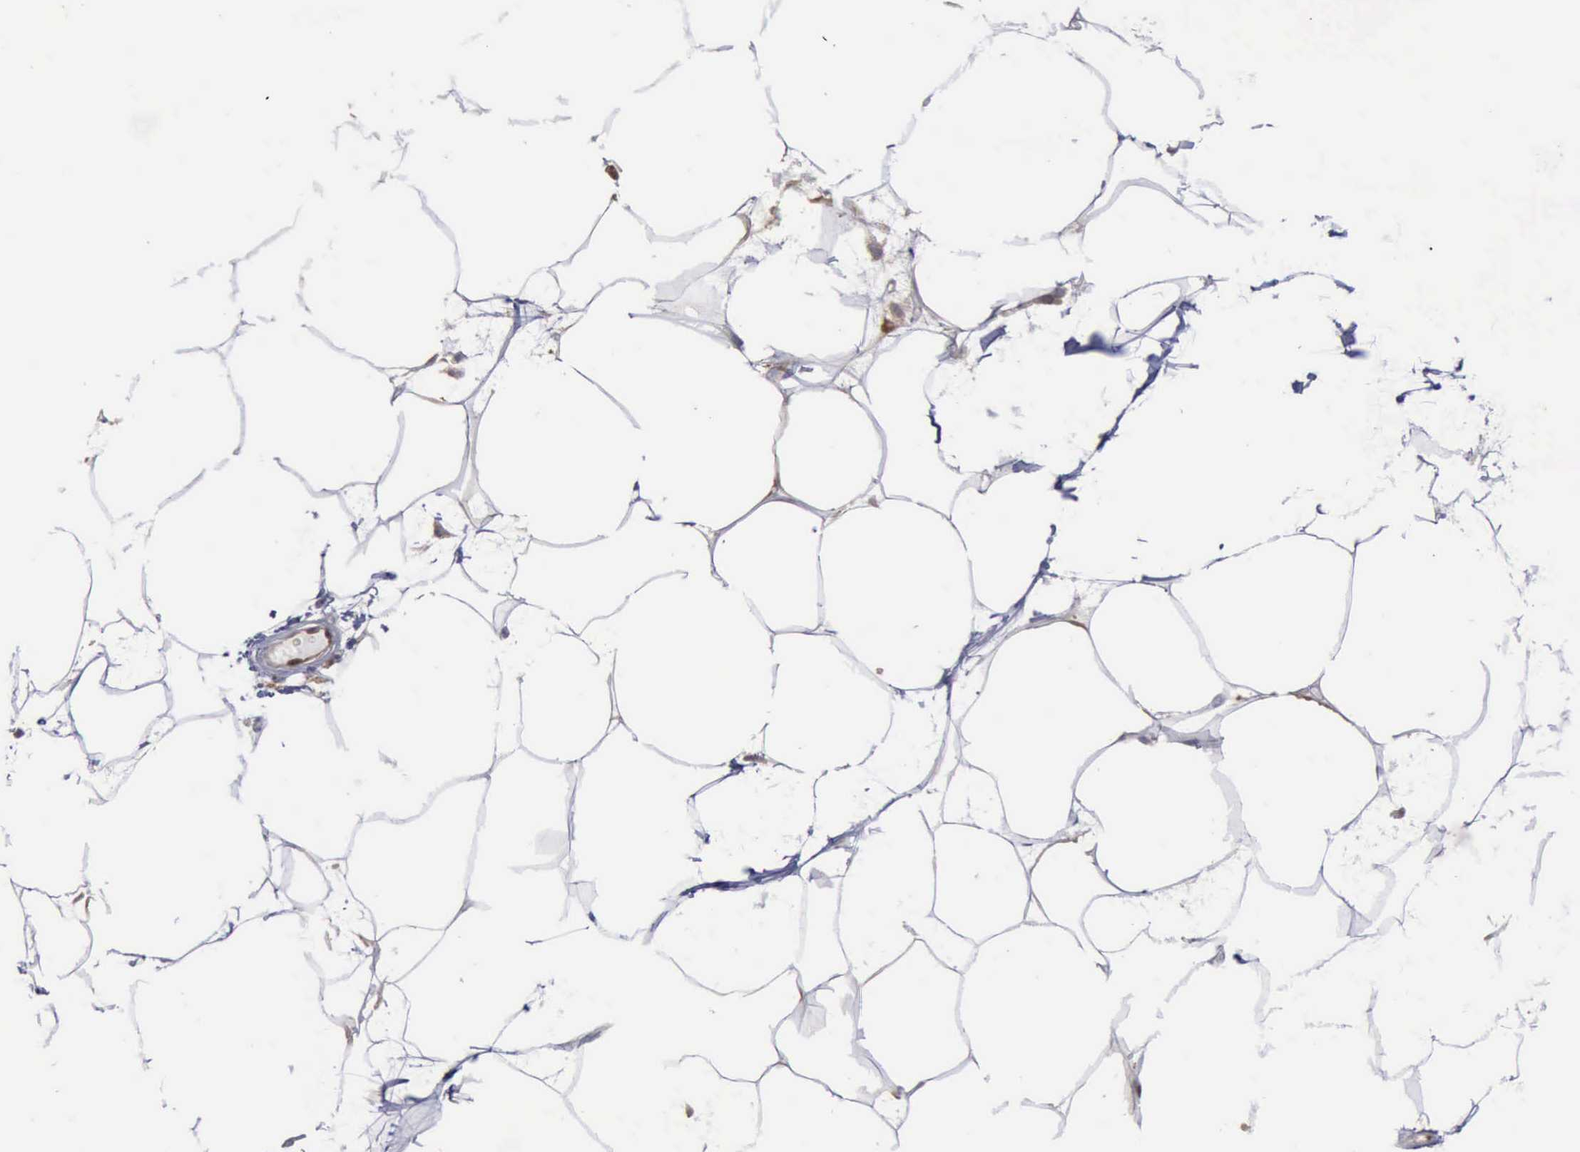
{"staining": {"intensity": "weak", "quantity": ">75%", "location": "cytoplasmic/membranous"}, "tissue": "adipose tissue", "cell_type": "Adipocytes", "image_type": "normal", "snomed": [{"axis": "morphology", "description": "Normal tissue, NOS"}, {"axis": "morphology", "description": "Duct carcinoma"}, {"axis": "topography", "description": "Breast"}, {"axis": "topography", "description": "Adipose tissue"}], "caption": "Immunohistochemistry of unremarkable adipose tissue shows low levels of weak cytoplasmic/membranous positivity in approximately >75% of adipocytes. Ihc stains the protein in brown and the nuclei are stained blue.", "gene": "STAT1", "patient": {"sex": "female", "age": 37}}